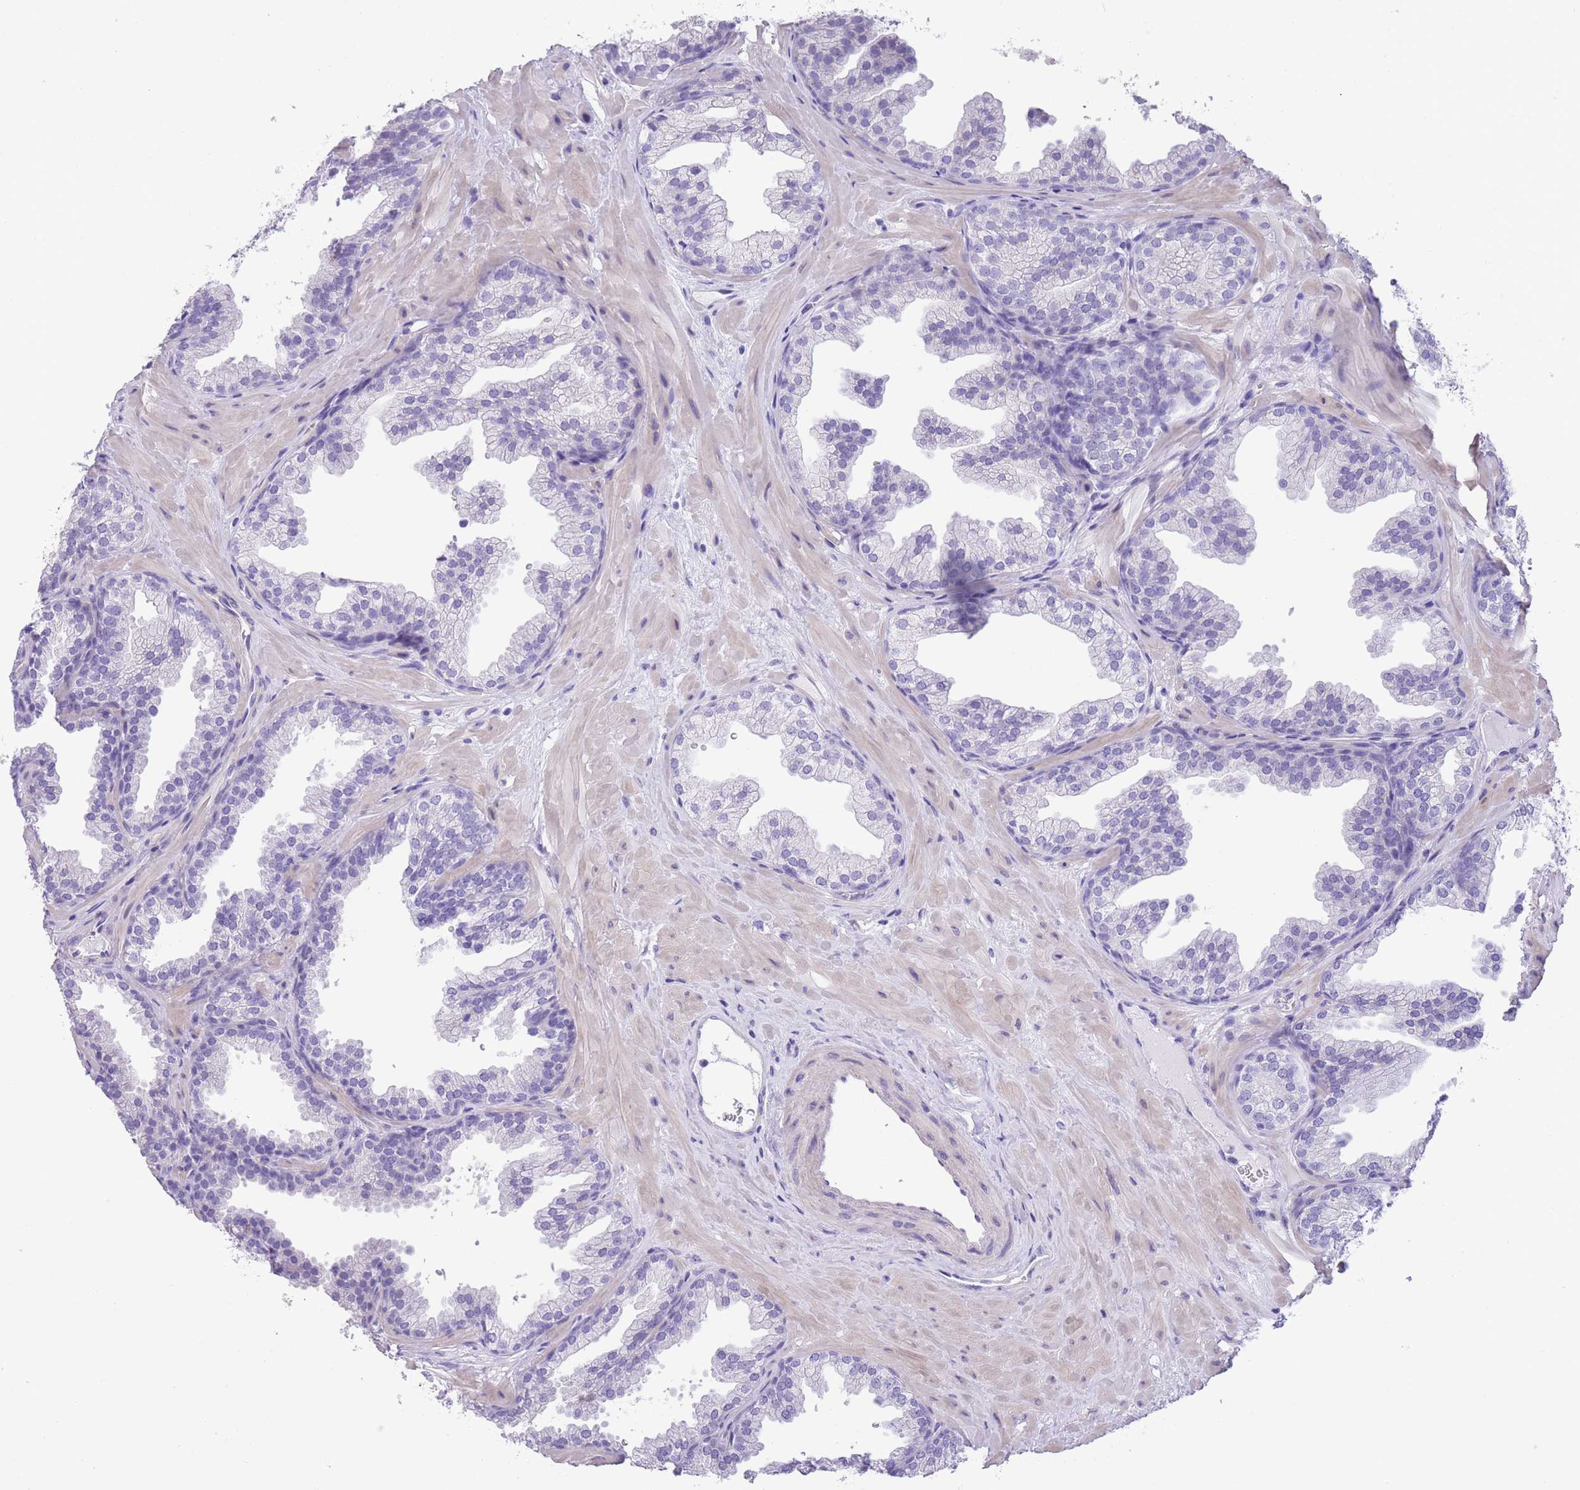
{"staining": {"intensity": "negative", "quantity": "none", "location": "none"}, "tissue": "prostate", "cell_type": "Glandular cells", "image_type": "normal", "snomed": [{"axis": "morphology", "description": "Normal tissue, NOS"}, {"axis": "topography", "description": "Prostate"}], "caption": "IHC photomicrograph of benign prostate: prostate stained with DAB (3,3'-diaminobenzidine) demonstrates no significant protein staining in glandular cells. (Brightfield microscopy of DAB immunohistochemistry (IHC) at high magnification).", "gene": "RAI2", "patient": {"sex": "male", "age": 37}}